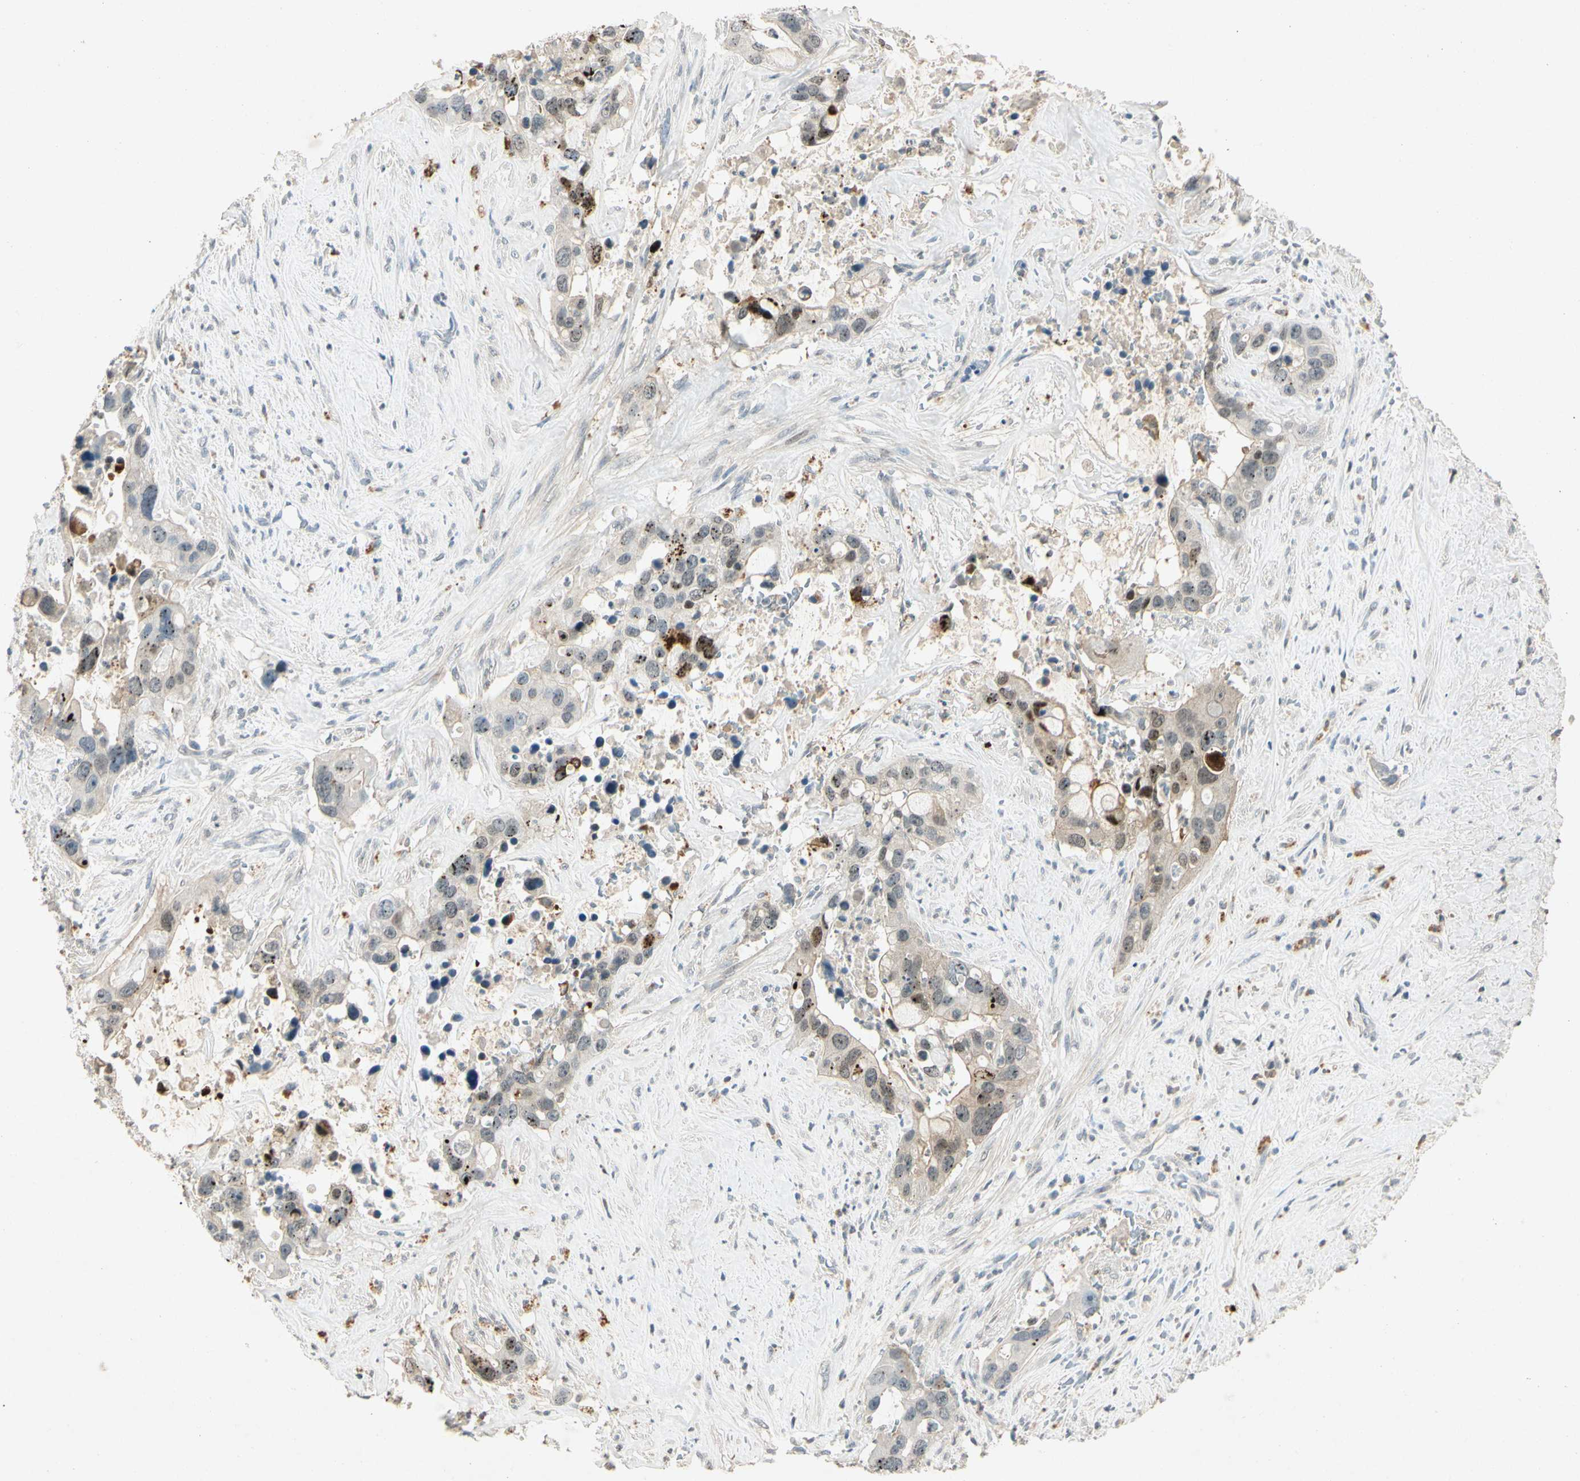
{"staining": {"intensity": "strong", "quantity": "25%-75%", "location": "nuclear"}, "tissue": "liver cancer", "cell_type": "Tumor cells", "image_type": "cancer", "snomed": [{"axis": "morphology", "description": "Cholangiocarcinoma"}, {"axis": "topography", "description": "Liver"}], "caption": "About 25%-75% of tumor cells in liver cancer (cholangiocarcinoma) show strong nuclear protein expression as visualized by brown immunohistochemical staining.", "gene": "HSPA1B", "patient": {"sex": "female", "age": 65}}